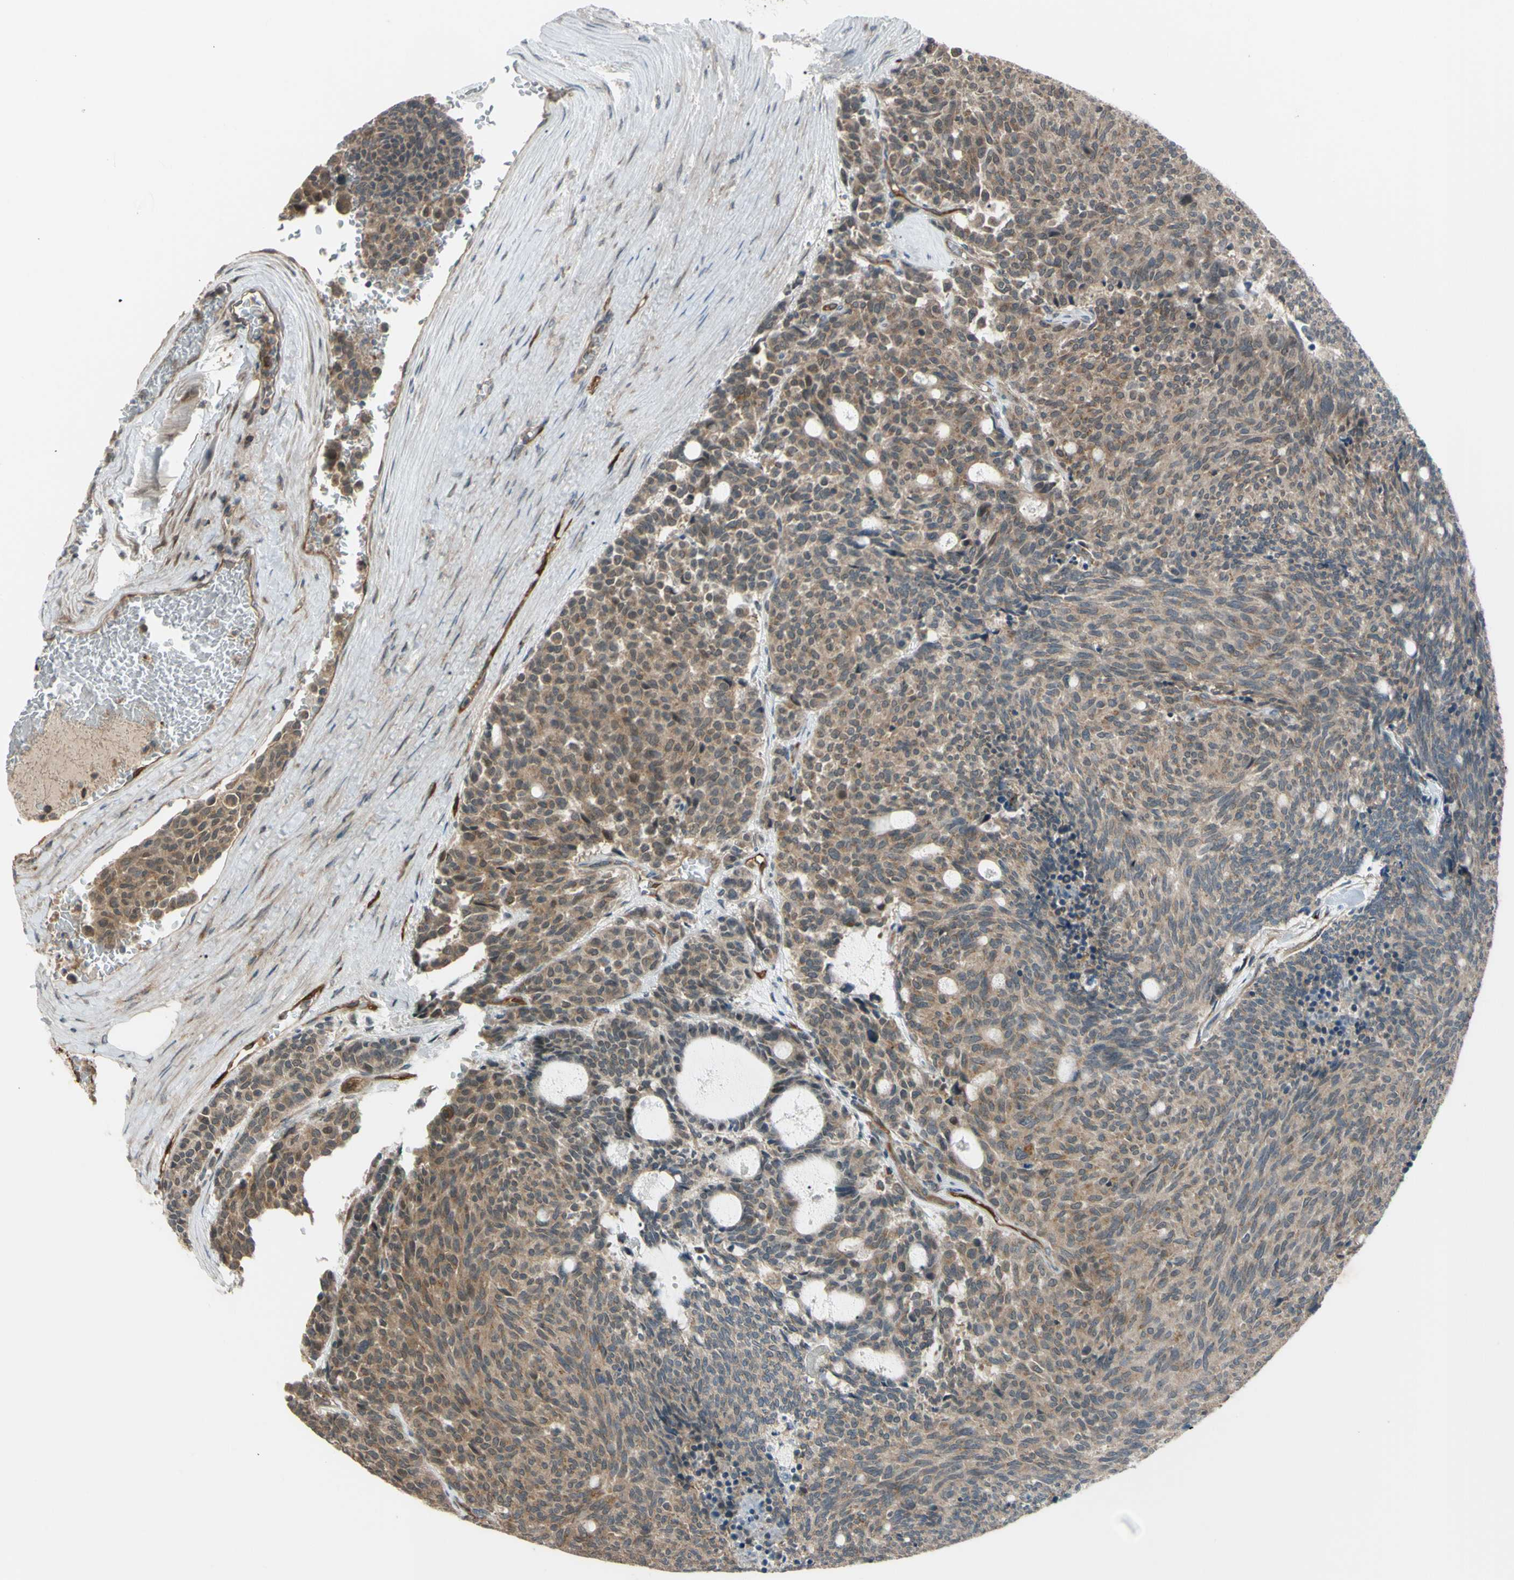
{"staining": {"intensity": "weak", "quantity": "25%-75%", "location": "cytoplasmic/membranous,nuclear"}, "tissue": "carcinoid", "cell_type": "Tumor cells", "image_type": "cancer", "snomed": [{"axis": "morphology", "description": "Carcinoid, malignant, NOS"}, {"axis": "topography", "description": "Pancreas"}], "caption": "A high-resolution micrograph shows immunohistochemistry (IHC) staining of carcinoid, which demonstrates weak cytoplasmic/membranous and nuclear positivity in approximately 25%-75% of tumor cells.", "gene": "FLII", "patient": {"sex": "female", "age": 54}}